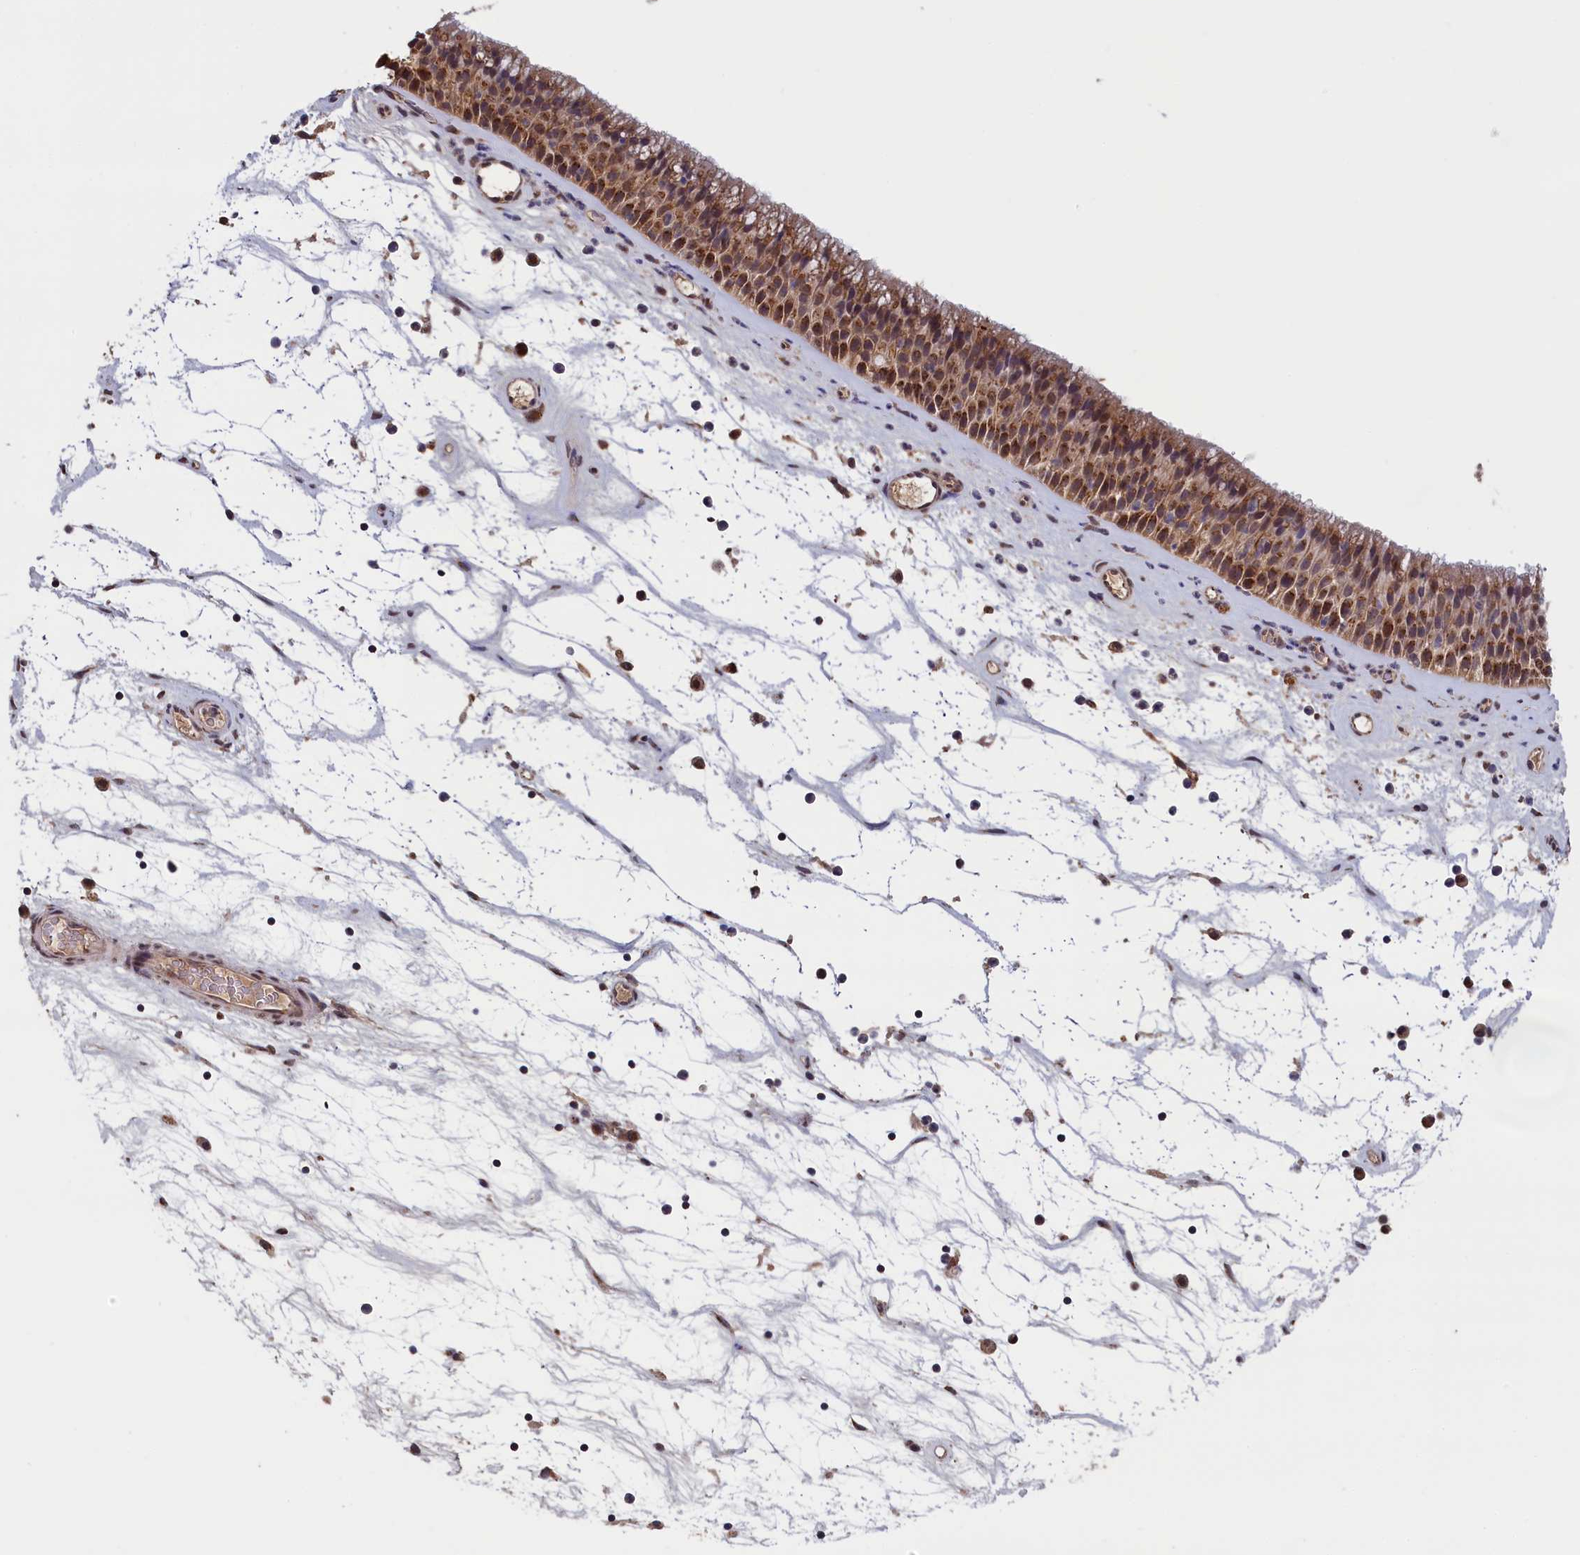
{"staining": {"intensity": "moderate", "quantity": ">75%", "location": "cytoplasmic/membranous"}, "tissue": "nasopharynx", "cell_type": "Respiratory epithelial cells", "image_type": "normal", "snomed": [{"axis": "morphology", "description": "Normal tissue, NOS"}, {"axis": "topography", "description": "Nasopharynx"}], "caption": "A photomicrograph of nasopharynx stained for a protein demonstrates moderate cytoplasmic/membranous brown staining in respiratory epithelial cells.", "gene": "PIGQ", "patient": {"sex": "male", "age": 64}}